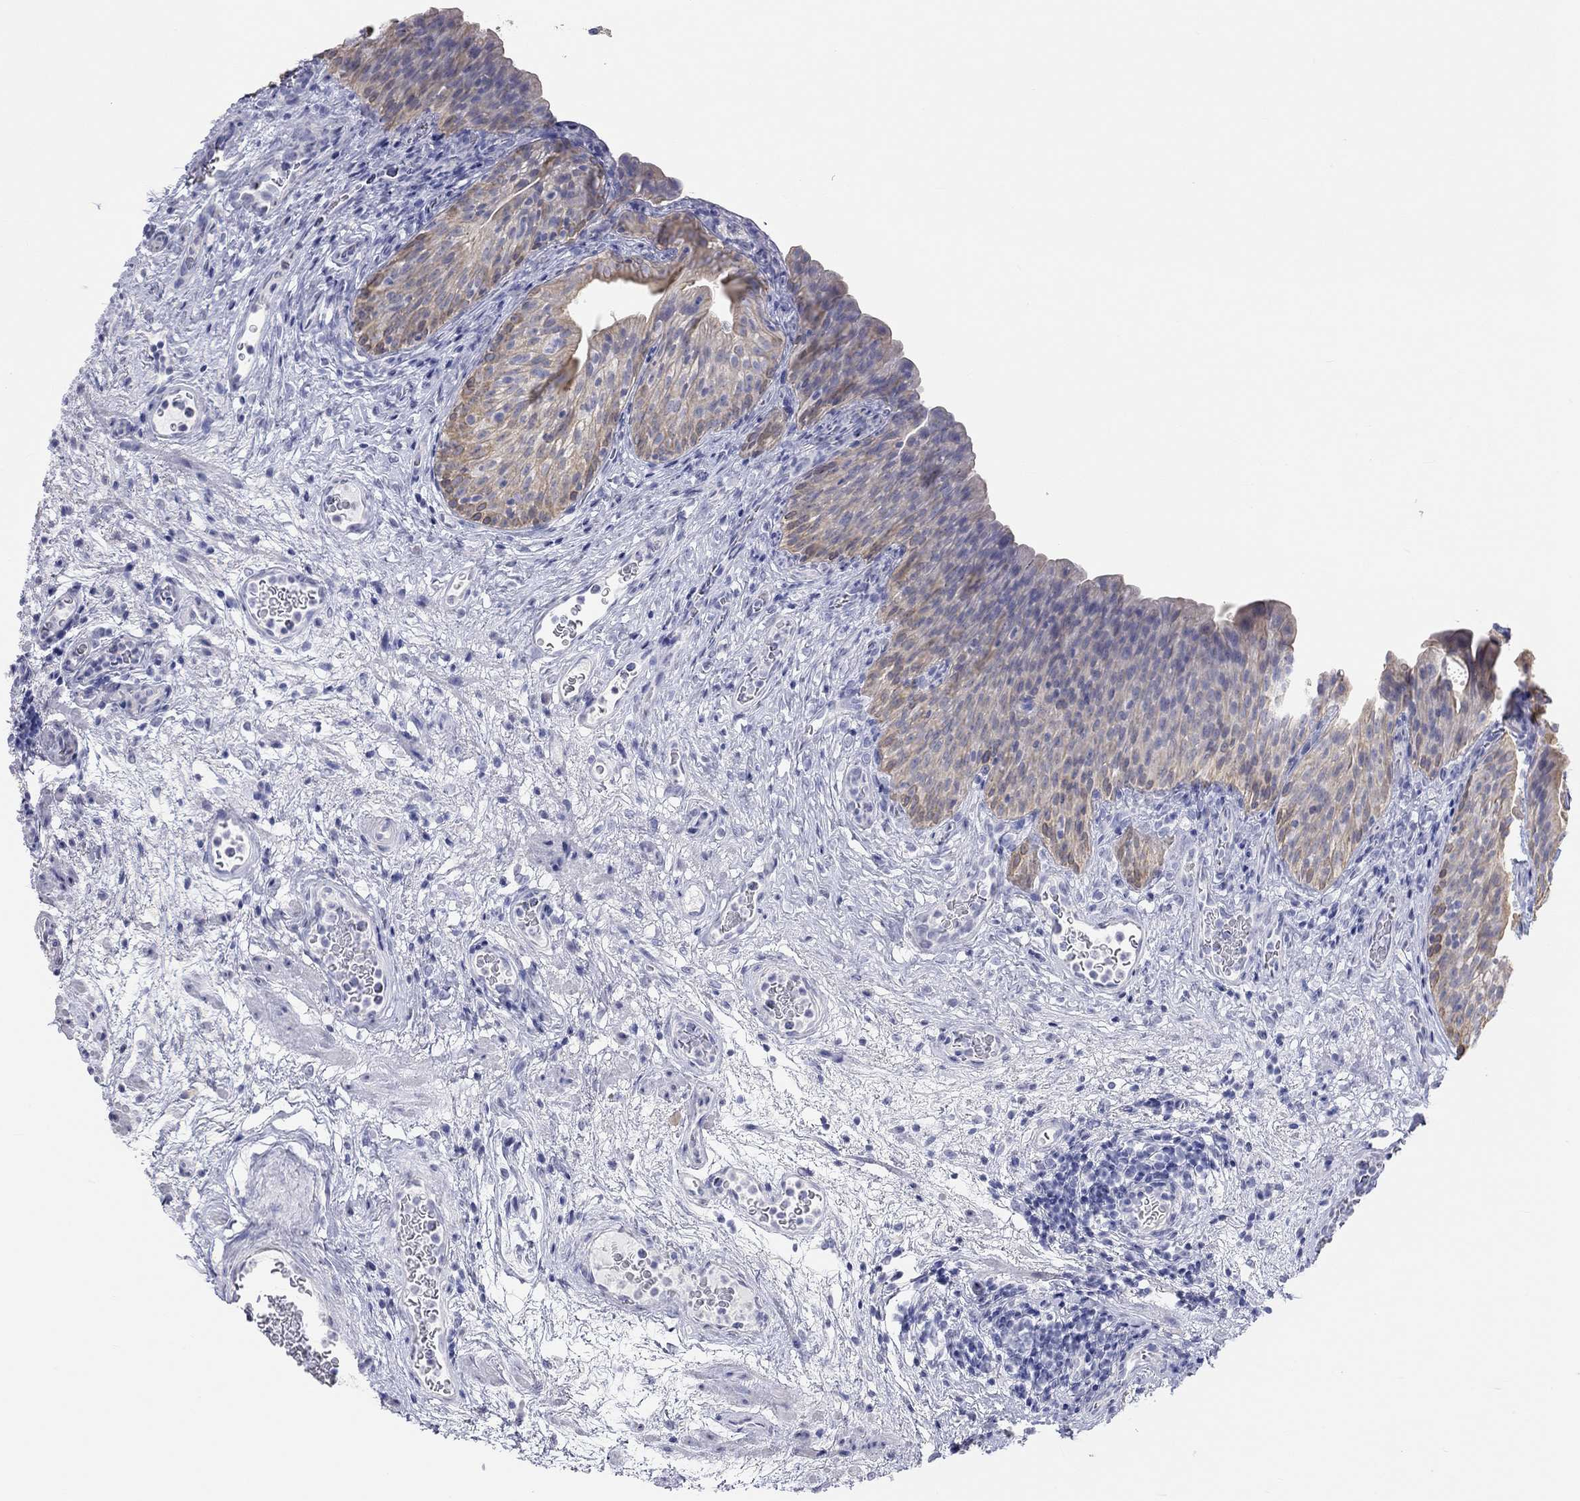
{"staining": {"intensity": "weak", "quantity": "25%-75%", "location": "cytoplasmic/membranous"}, "tissue": "urinary bladder", "cell_type": "Urothelial cells", "image_type": "normal", "snomed": [{"axis": "morphology", "description": "Normal tissue, NOS"}, {"axis": "topography", "description": "Urinary bladder"}], "caption": "High-magnification brightfield microscopy of normal urinary bladder stained with DAB (3,3'-diaminobenzidine) (brown) and counterstained with hematoxylin (blue). urothelial cells exhibit weak cytoplasmic/membranous staining is seen in approximately25%-75% of cells. The protein is stained brown, and the nuclei are stained in blue (DAB (3,3'-diaminobenzidine) IHC with brightfield microscopy, high magnification).", "gene": "AK8", "patient": {"sex": "male", "age": 76}}